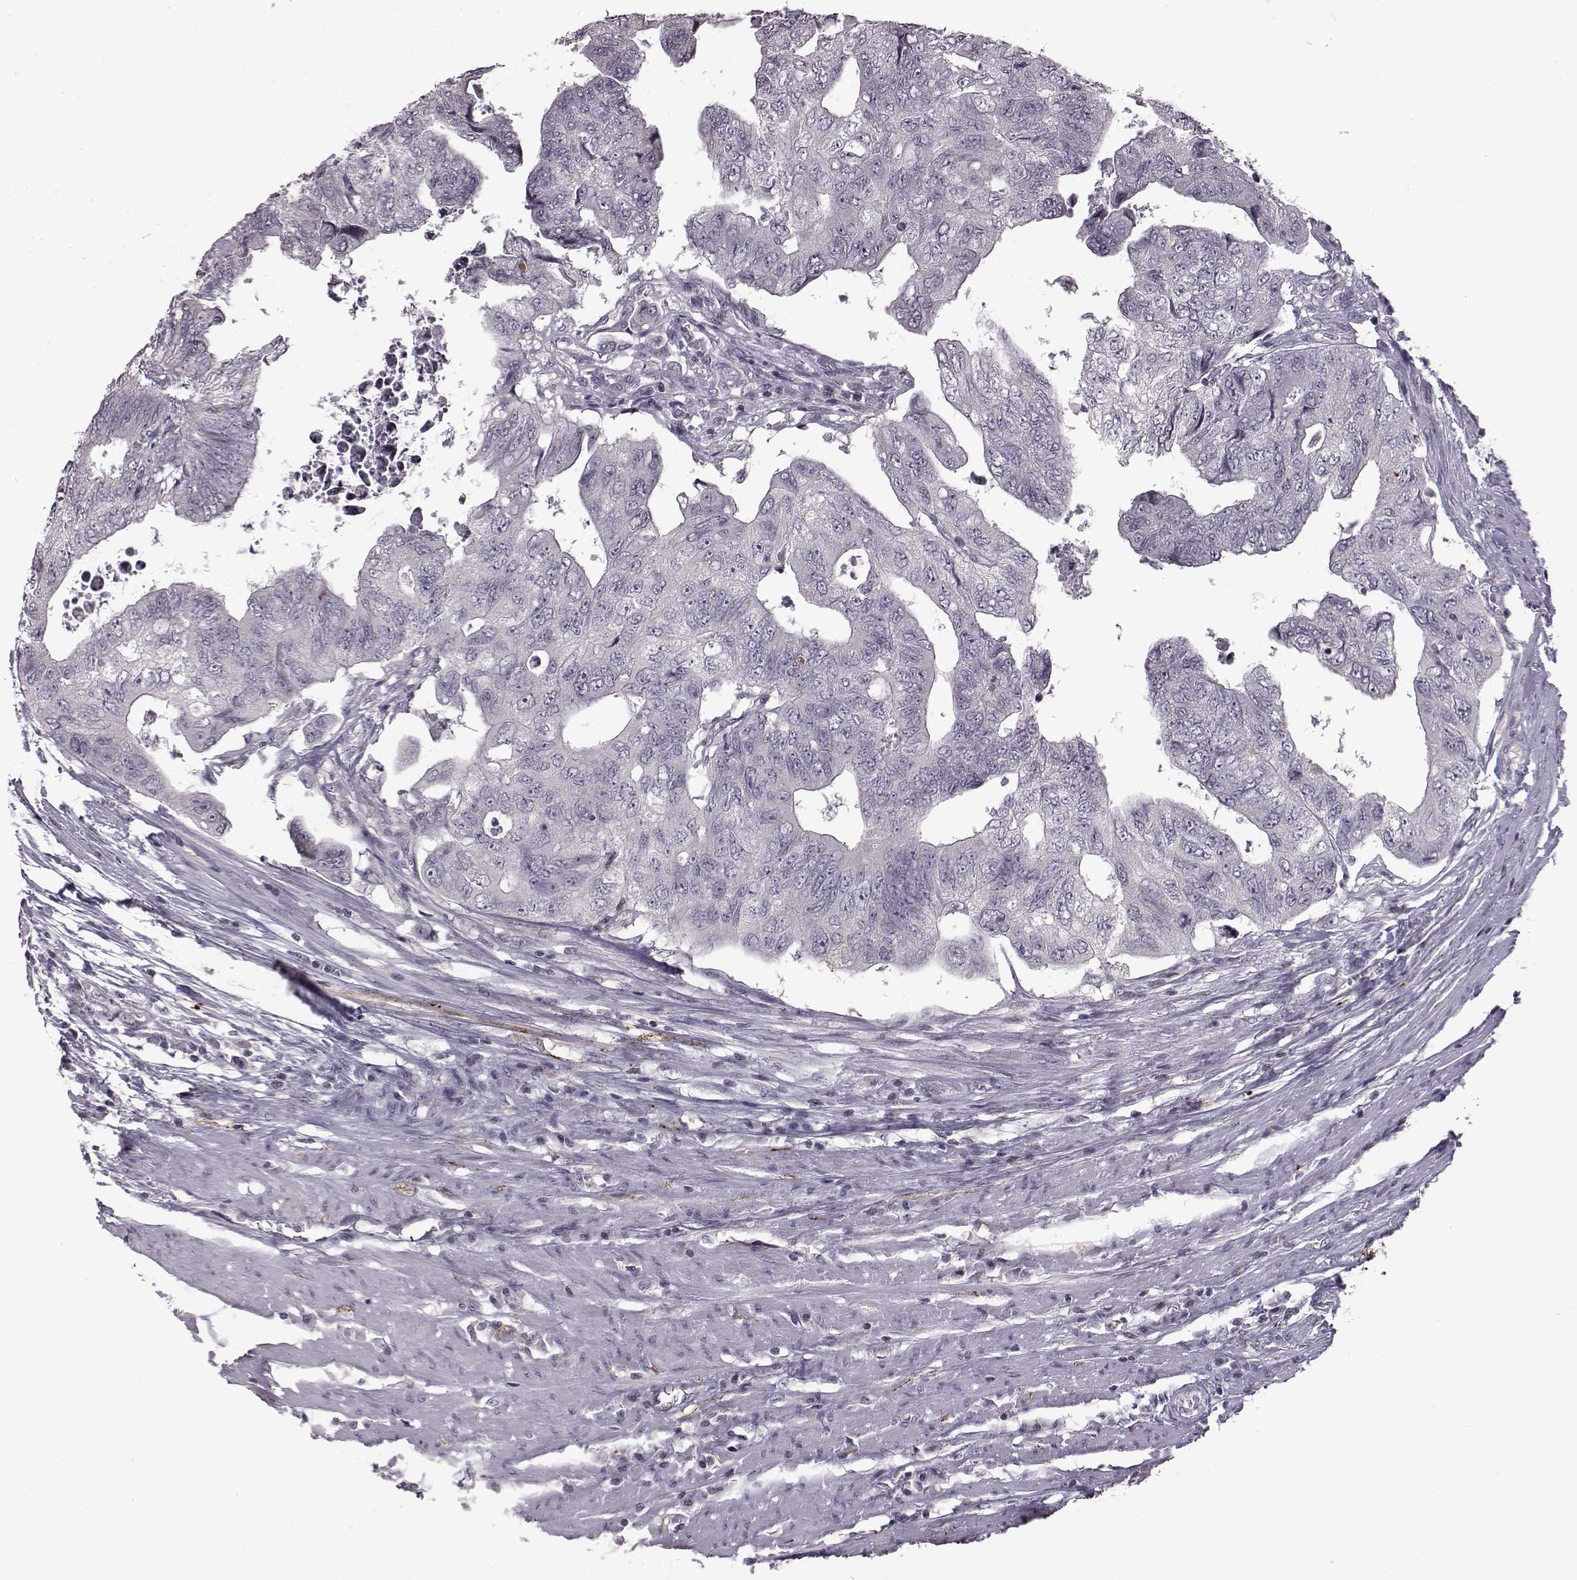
{"staining": {"intensity": "negative", "quantity": "none", "location": "none"}, "tissue": "colorectal cancer", "cell_type": "Tumor cells", "image_type": "cancer", "snomed": [{"axis": "morphology", "description": "Adenocarcinoma, NOS"}, {"axis": "topography", "description": "Colon"}], "caption": "Immunohistochemical staining of human colorectal cancer exhibits no significant staining in tumor cells.", "gene": "GAL", "patient": {"sex": "male", "age": 57}}